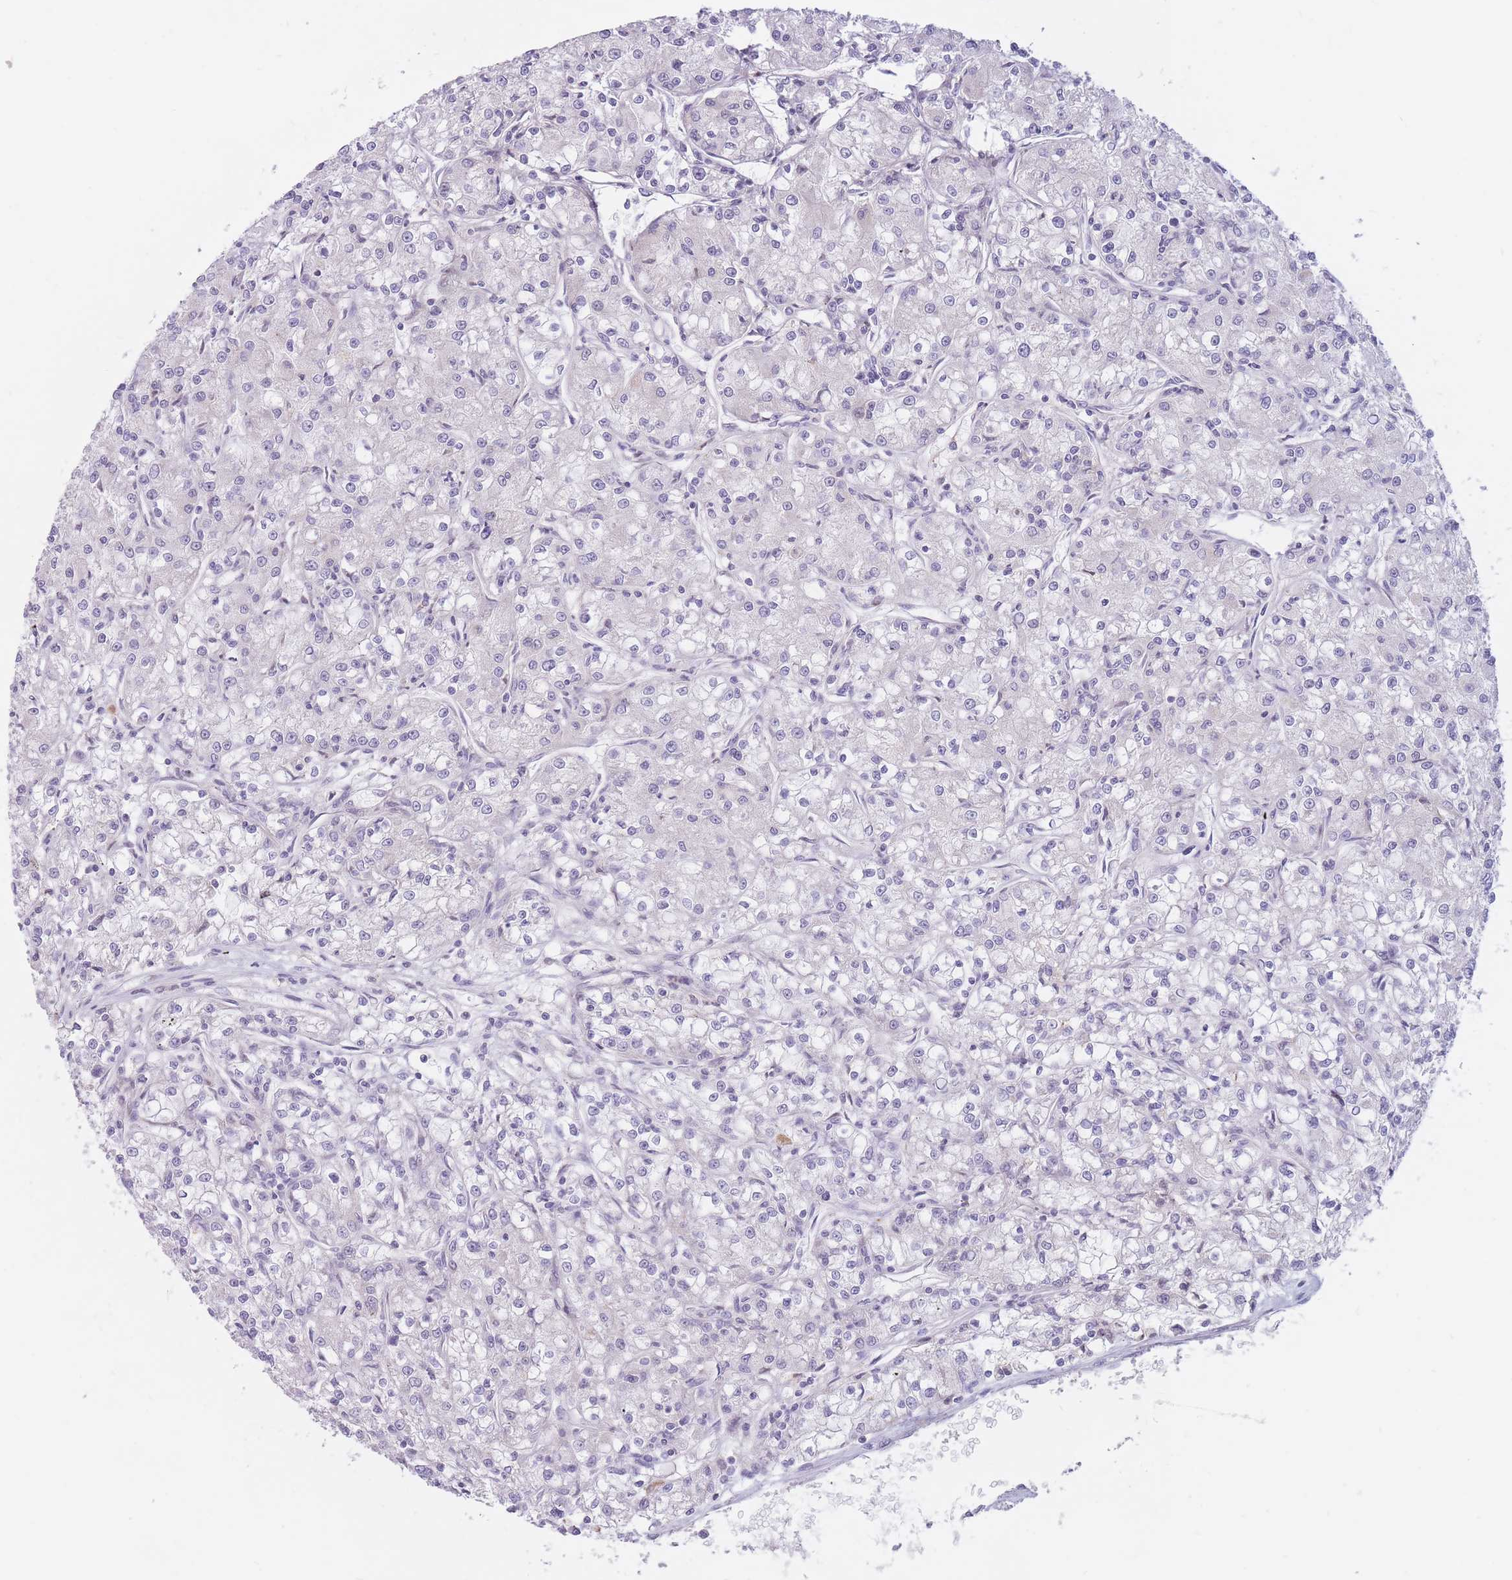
{"staining": {"intensity": "negative", "quantity": "none", "location": "none"}, "tissue": "renal cancer", "cell_type": "Tumor cells", "image_type": "cancer", "snomed": [{"axis": "morphology", "description": "Adenocarcinoma, NOS"}, {"axis": "topography", "description": "Kidney"}], "caption": "Photomicrograph shows no protein expression in tumor cells of renal cancer (adenocarcinoma) tissue. (DAB IHC with hematoxylin counter stain).", "gene": "PTGDR", "patient": {"sex": "female", "age": 59}}